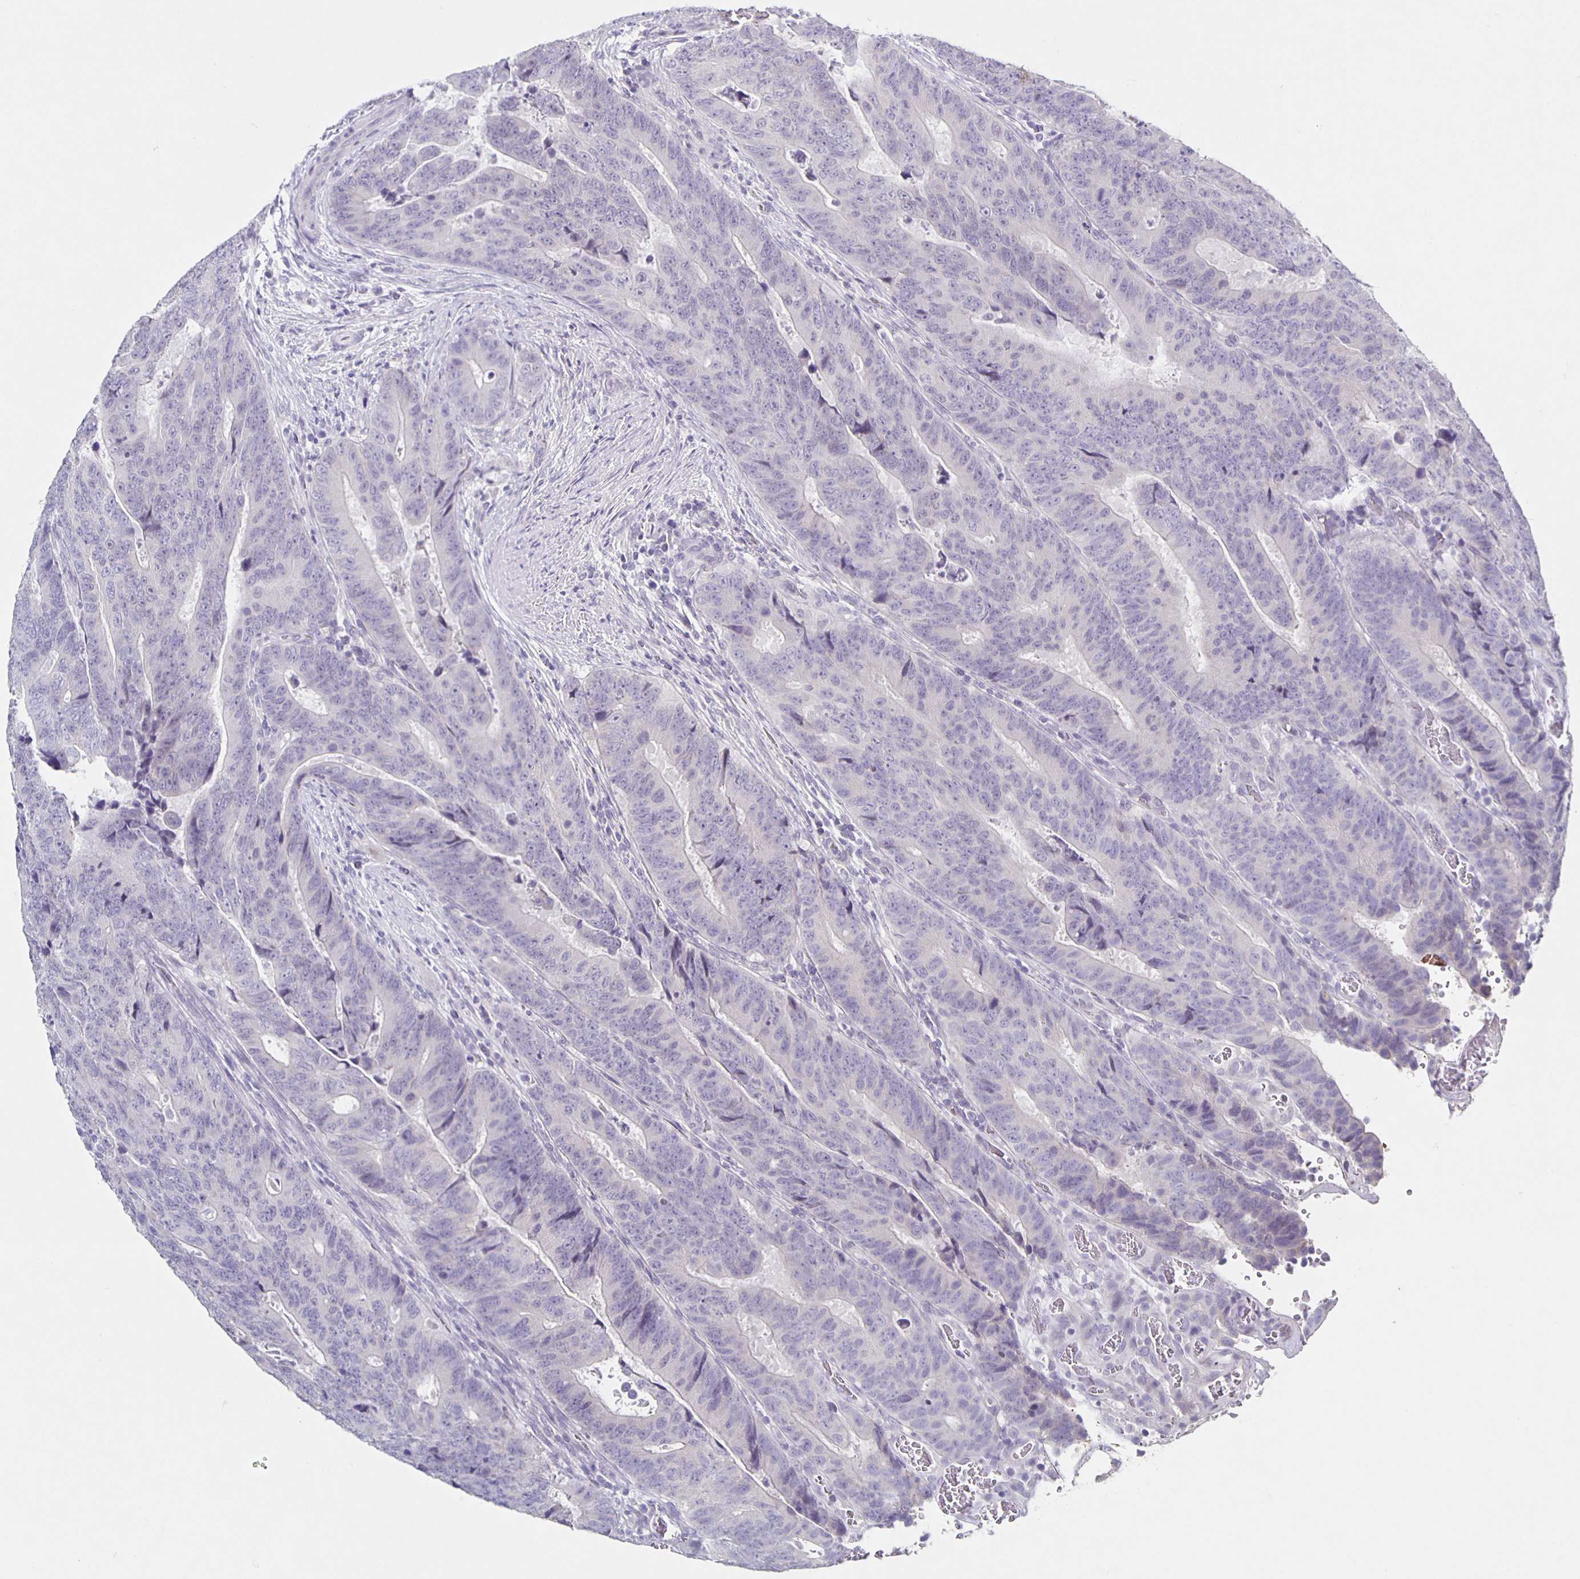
{"staining": {"intensity": "negative", "quantity": "none", "location": "none"}, "tissue": "colorectal cancer", "cell_type": "Tumor cells", "image_type": "cancer", "snomed": [{"axis": "morphology", "description": "Adenocarcinoma, NOS"}, {"axis": "topography", "description": "Colon"}], "caption": "This is an immunohistochemistry (IHC) histopathology image of adenocarcinoma (colorectal). There is no staining in tumor cells.", "gene": "CARNS1", "patient": {"sex": "female", "age": 48}}